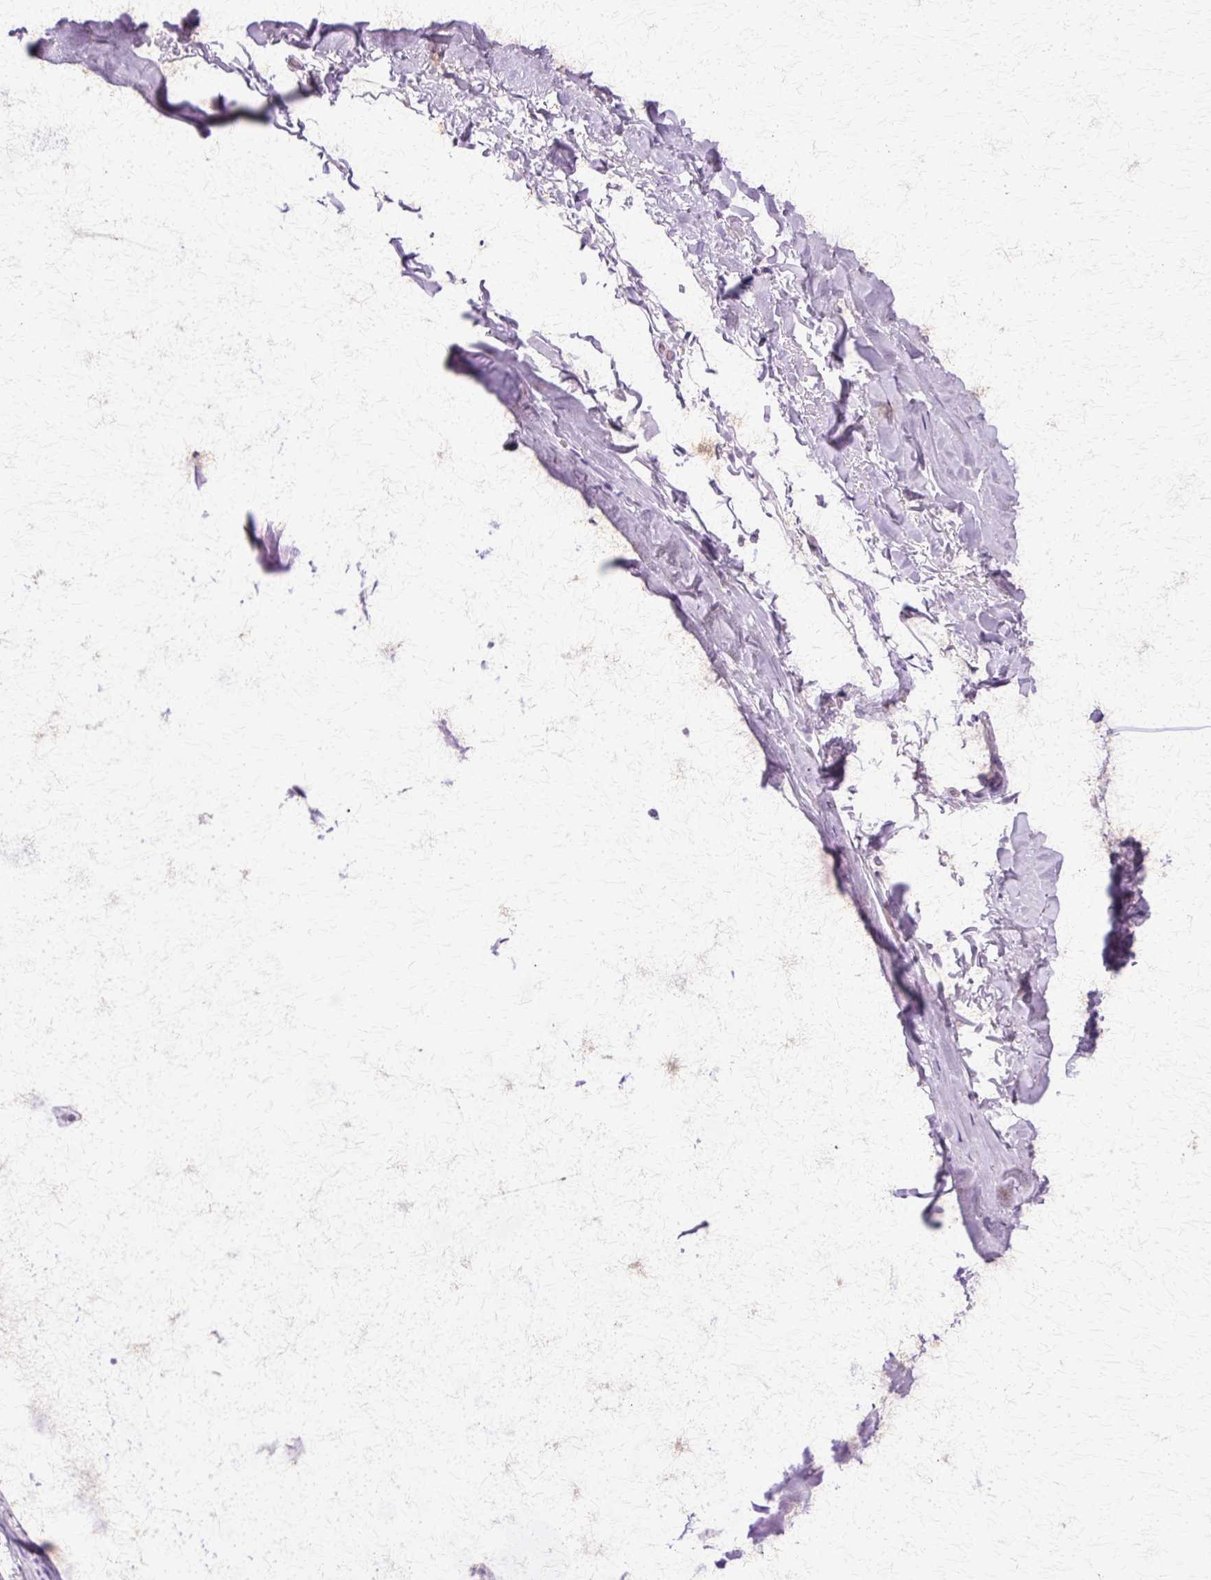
{"staining": {"intensity": "negative", "quantity": "none", "location": "none"}, "tissue": "soft tissue", "cell_type": "Chondrocytes", "image_type": "normal", "snomed": [{"axis": "morphology", "description": "Normal tissue, NOS"}, {"axis": "topography", "description": "Cartilage tissue"}, {"axis": "topography", "description": "Bronchus"}, {"axis": "topography", "description": "Peripheral nerve tissue"}], "caption": "Immunohistochemistry of unremarkable human soft tissue exhibits no staining in chondrocytes.", "gene": "HSPA1A", "patient": {"sex": "male", "age": 67}}